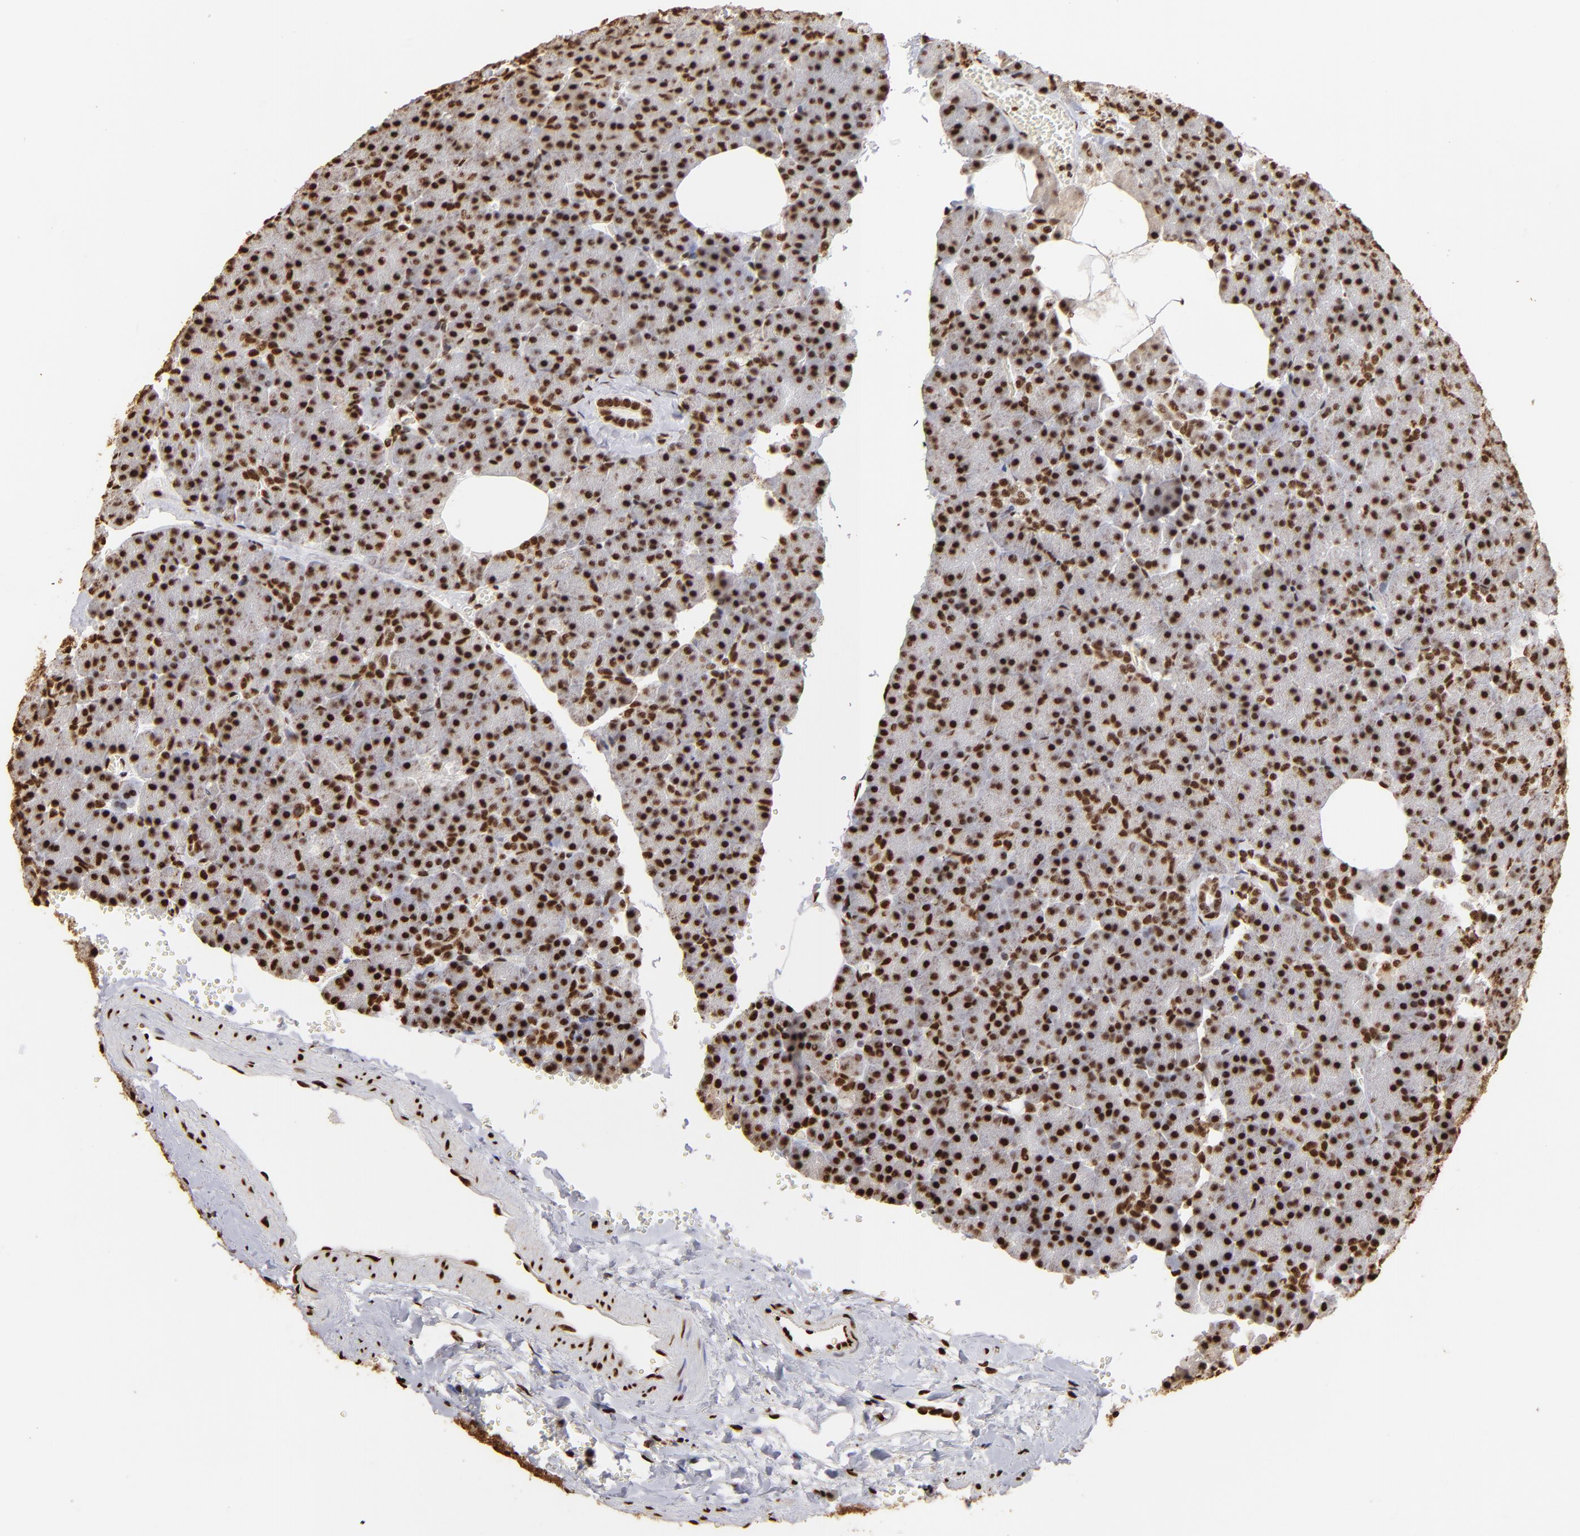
{"staining": {"intensity": "strong", "quantity": ">75%", "location": "nuclear"}, "tissue": "pancreas", "cell_type": "Exocrine glandular cells", "image_type": "normal", "snomed": [{"axis": "morphology", "description": "Normal tissue, NOS"}, {"axis": "topography", "description": "Pancreas"}], "caption": "Protein staining of unremarkable pancreas reveals strong nuclear positivity in approximately >75% of exocrine glandular cells.", "gene": "ILF3", "patient": {"sex": "female", "age": 35}}